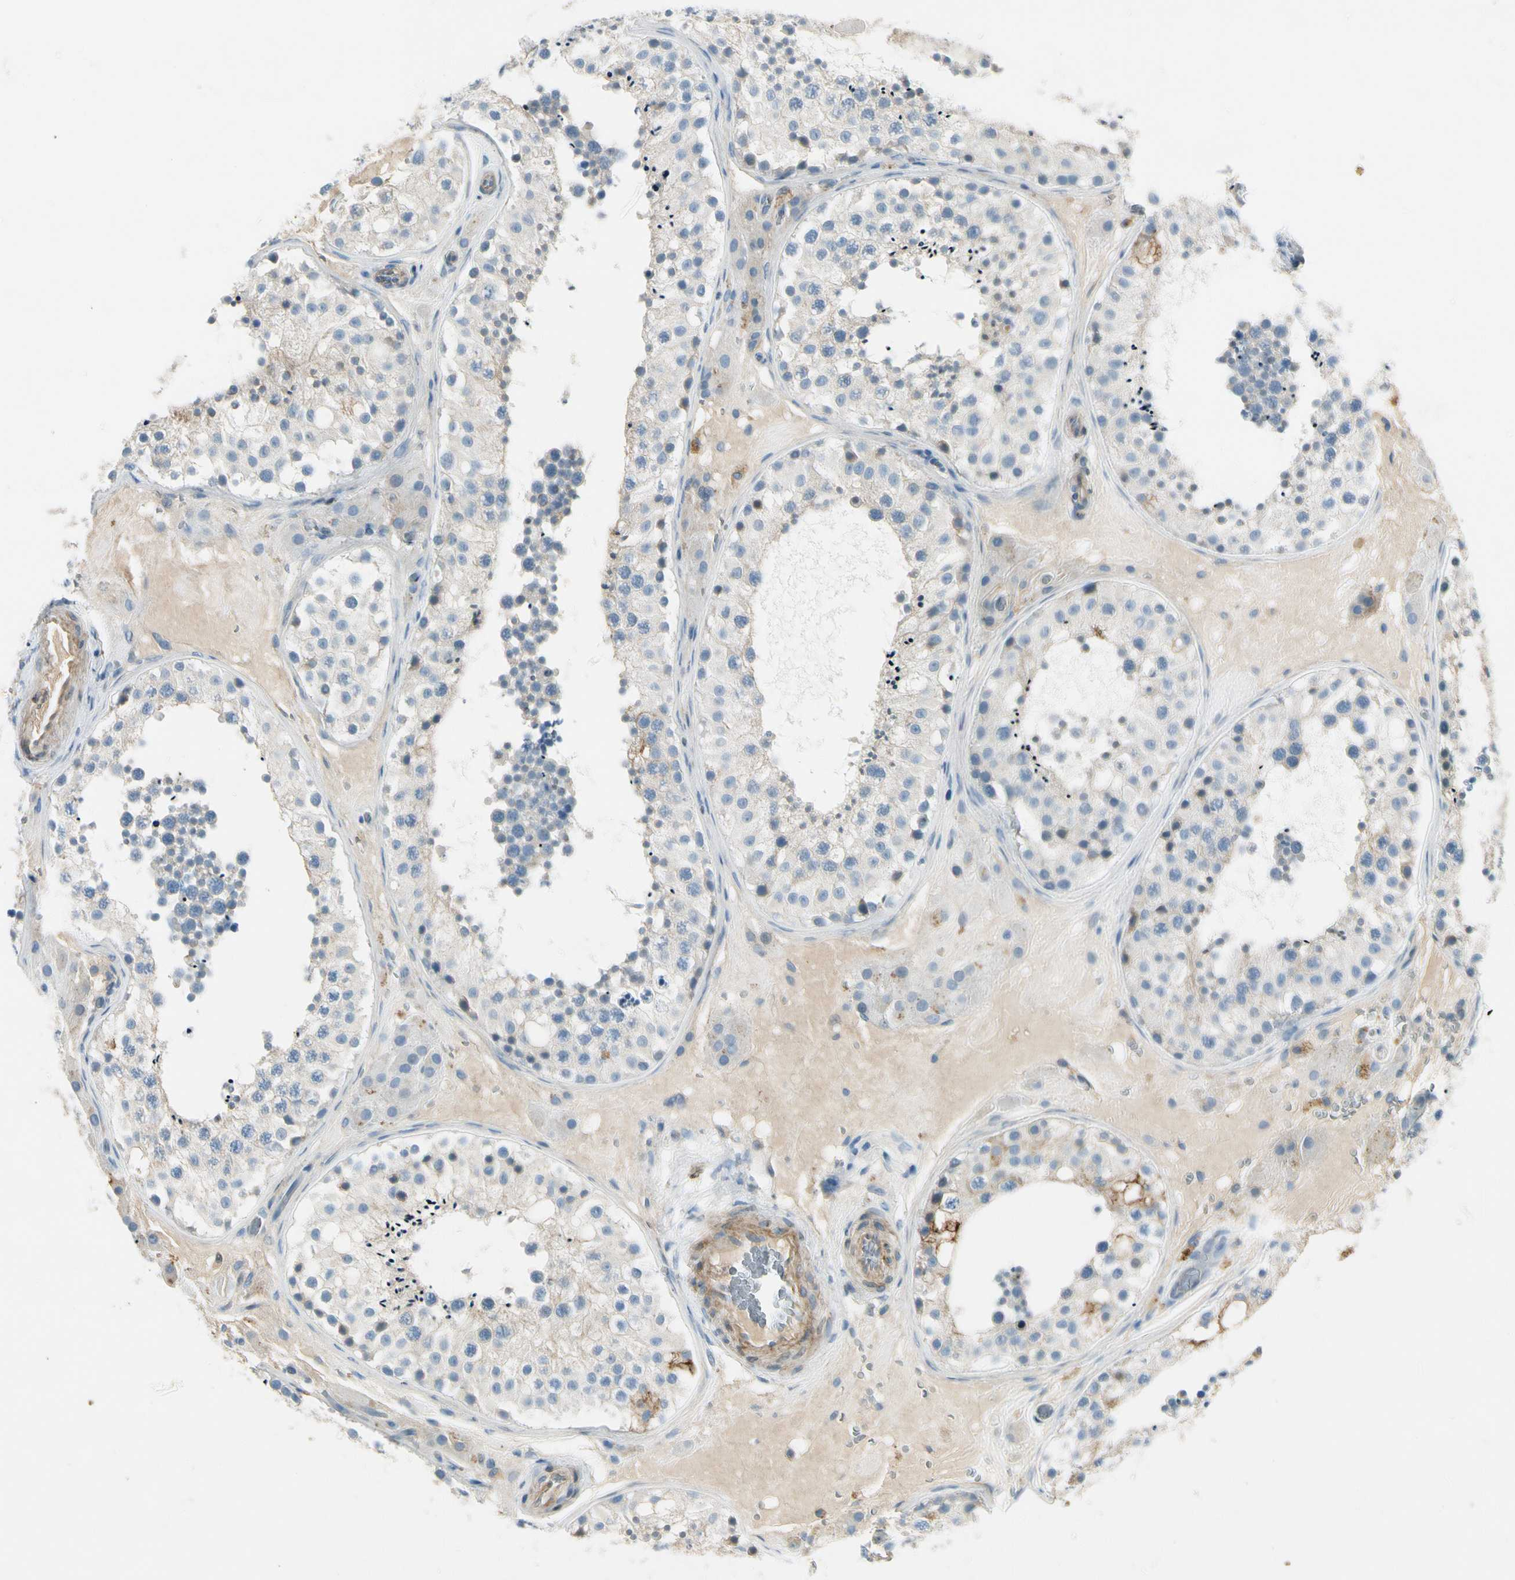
{"staining": {"intensity": "weak", "quantity": "25%-75%", "location": "cytoplasmic/membranous"}, "tissue": "testis", "cell_type": "Cells in seminiferous ducts", "image_type": "normal", "snomed": [{"axis": "morphology", "description": "Normal tissue, NOS"}, {"axis": "topography", "description": "Testis"}], "caption": "Testis stained for a protein (brown) displays weak cytoplasmic/membranous positive expression in about 25%-75% of cells in seminiferous ducts.", "gene": "ITGA3", "patient": {"sex": "male", "age": 26}}